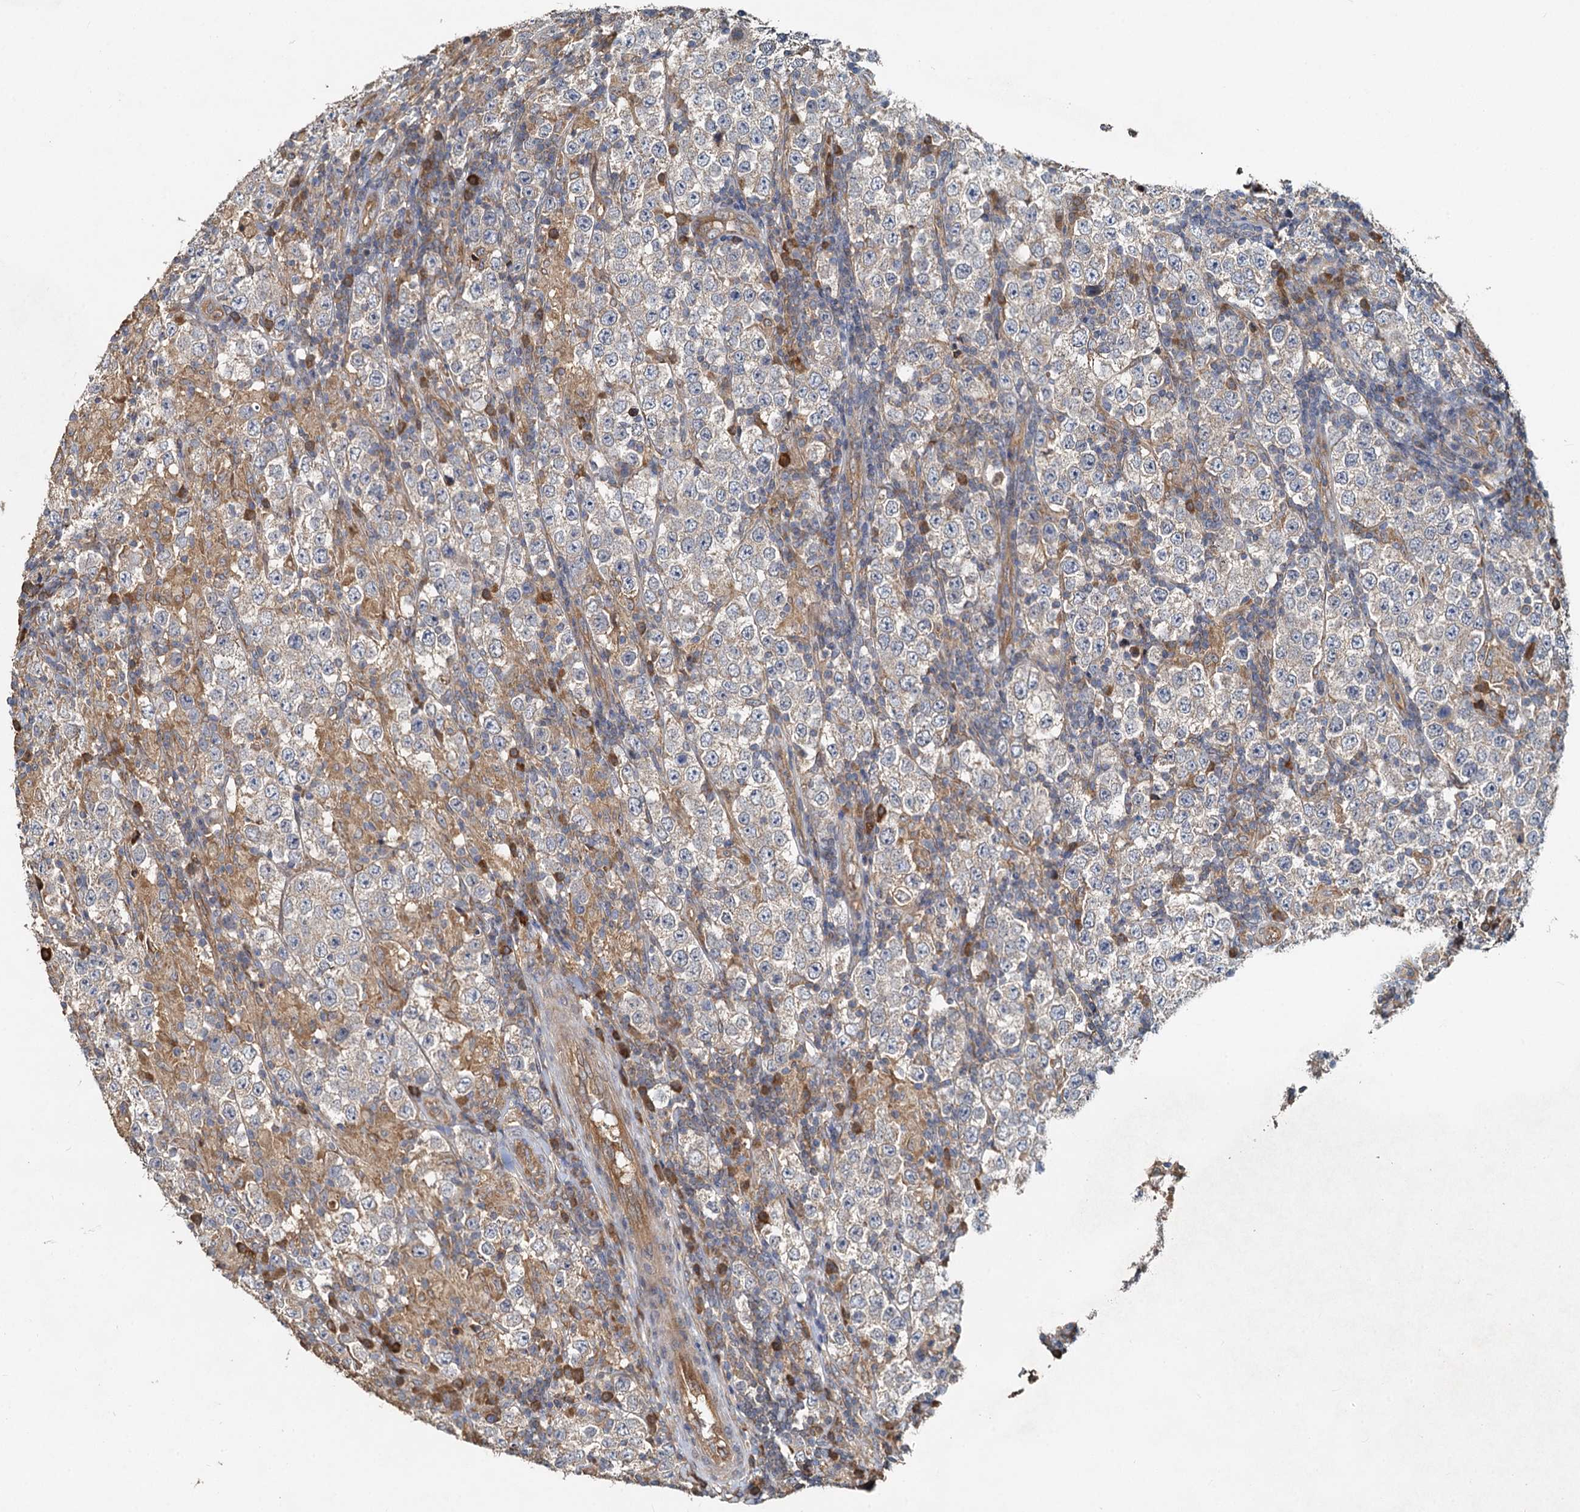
{"staining": {"intensity": "weak", "quantity": "<25%", "location": "cytoplasmic/membranous"}, "tissue": "testis cancer", "cell_type": "Tumor cells", "image_type": "cancer", "snomed": [{"axis": "morphology", "description": "Normal tissue, NOS"}, {"axis": "morphology", "description": "Urothelial carcinoma, High grade"}, {"axis": "morphology", "description": "Seminoma, NOS"}, {"axis": "morphology", "description": "Carcinoma, Embryonal, NOS"}, {"axis": "topography", "description": "Urinary bladder"}, {"axis": "topography", "description": "Testis"}], "caption": "The immunohistochemistry histopathology image has no significant expression in tumor cells of testis cancer tissue.", "gene": "HYI", "patient": {"sex": "male", "age": 41}}